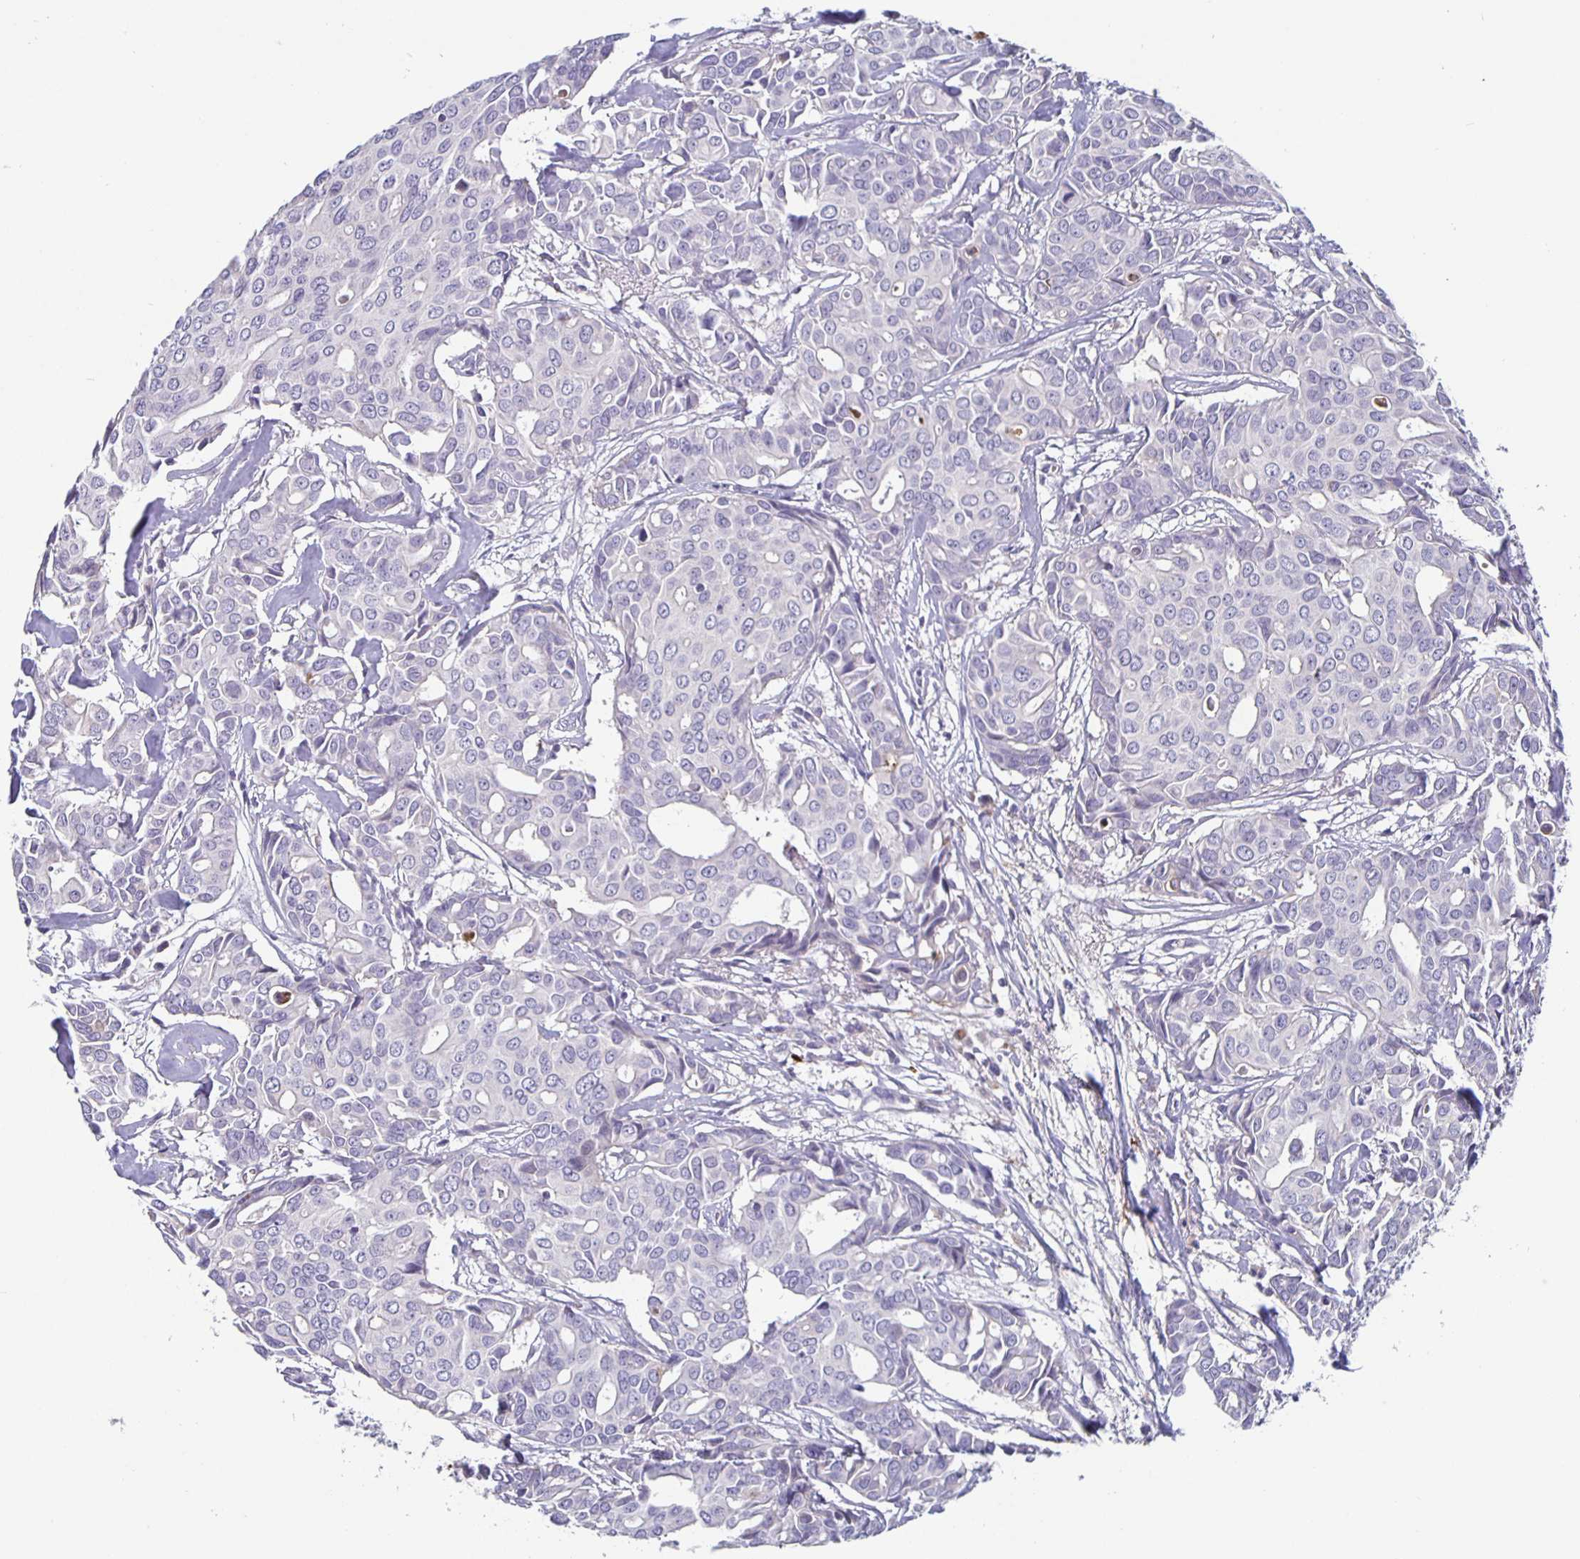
{"staining": {"intensity": "negative", "quantity": "none", "location": "none"}, "tissue": "breast cancer", "cell_type": "Tumor cells", "image_type": "cancer", "snomed": [{"axis": "morphology", "description": "Duct carcinoma"}, {"axis": "topography", "description": "Breast"}], "caption": "A high-resolution image shows immunohistochemistry staining of breast cancer (invasive ductal carcinoma), which reveals no significant staining in tumor cells.", "gene": "GDF15", "patient": {"sex": "female", "age": 54}}